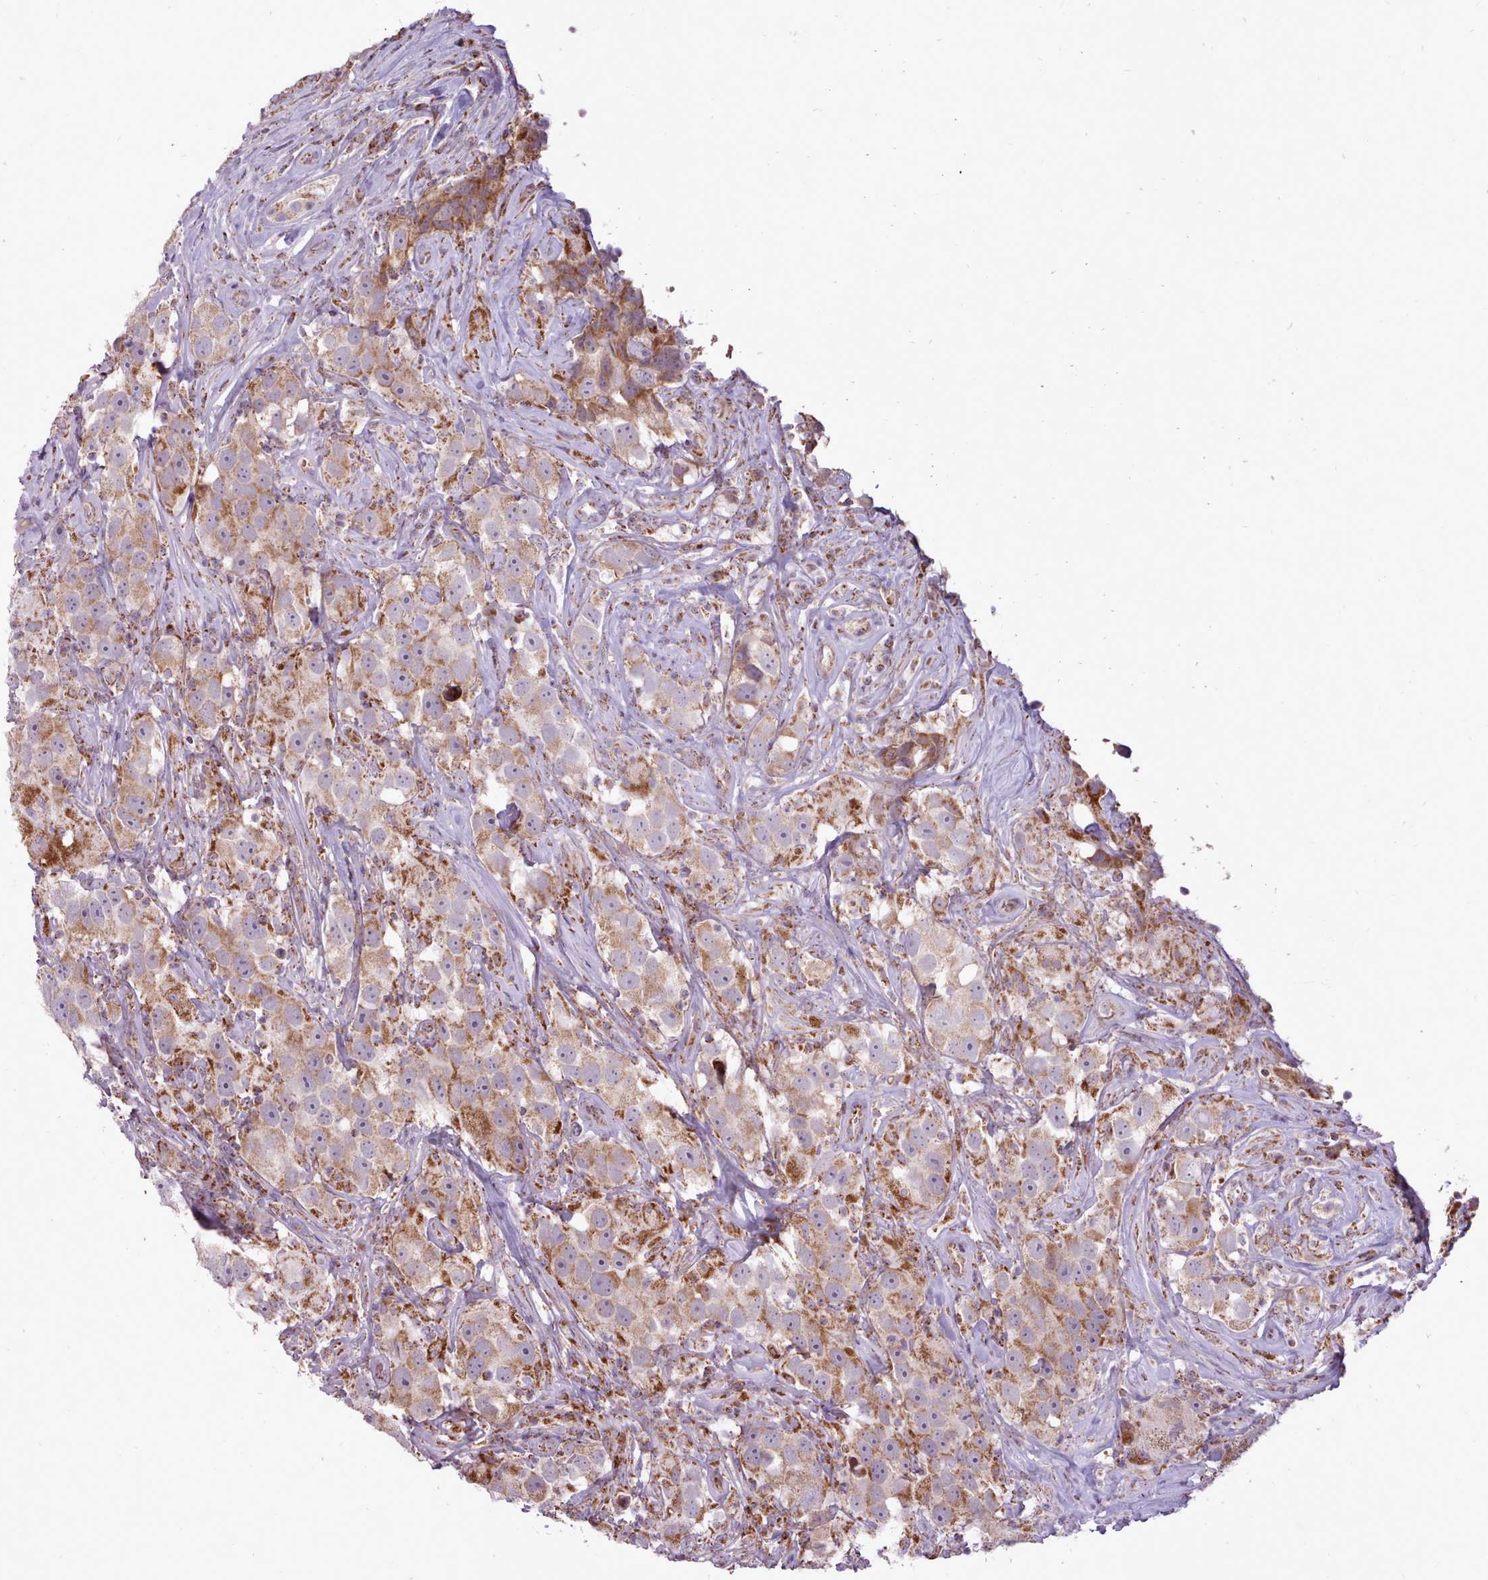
{"staining": {"intensity": "moderate", "quantity": "25%-75%", "location": "cytoplasmic/membranous"}, "tissue": "testis cancer", "cell_type": "Tumor cells", "image_type": "cancer", "snomed": [{"axis": "morphology", "description": "Seminoma, NOS"}, {"axis": "topography", "description": "Testis"}], "caption": "Protein analysis of testis cancer tissue displays moderate cytoplasmic/membranous positivity in approximately 25%-75% of tumor cells.", "gene": "LIN7C", "patient": {"sex": "male", "age": 49}}